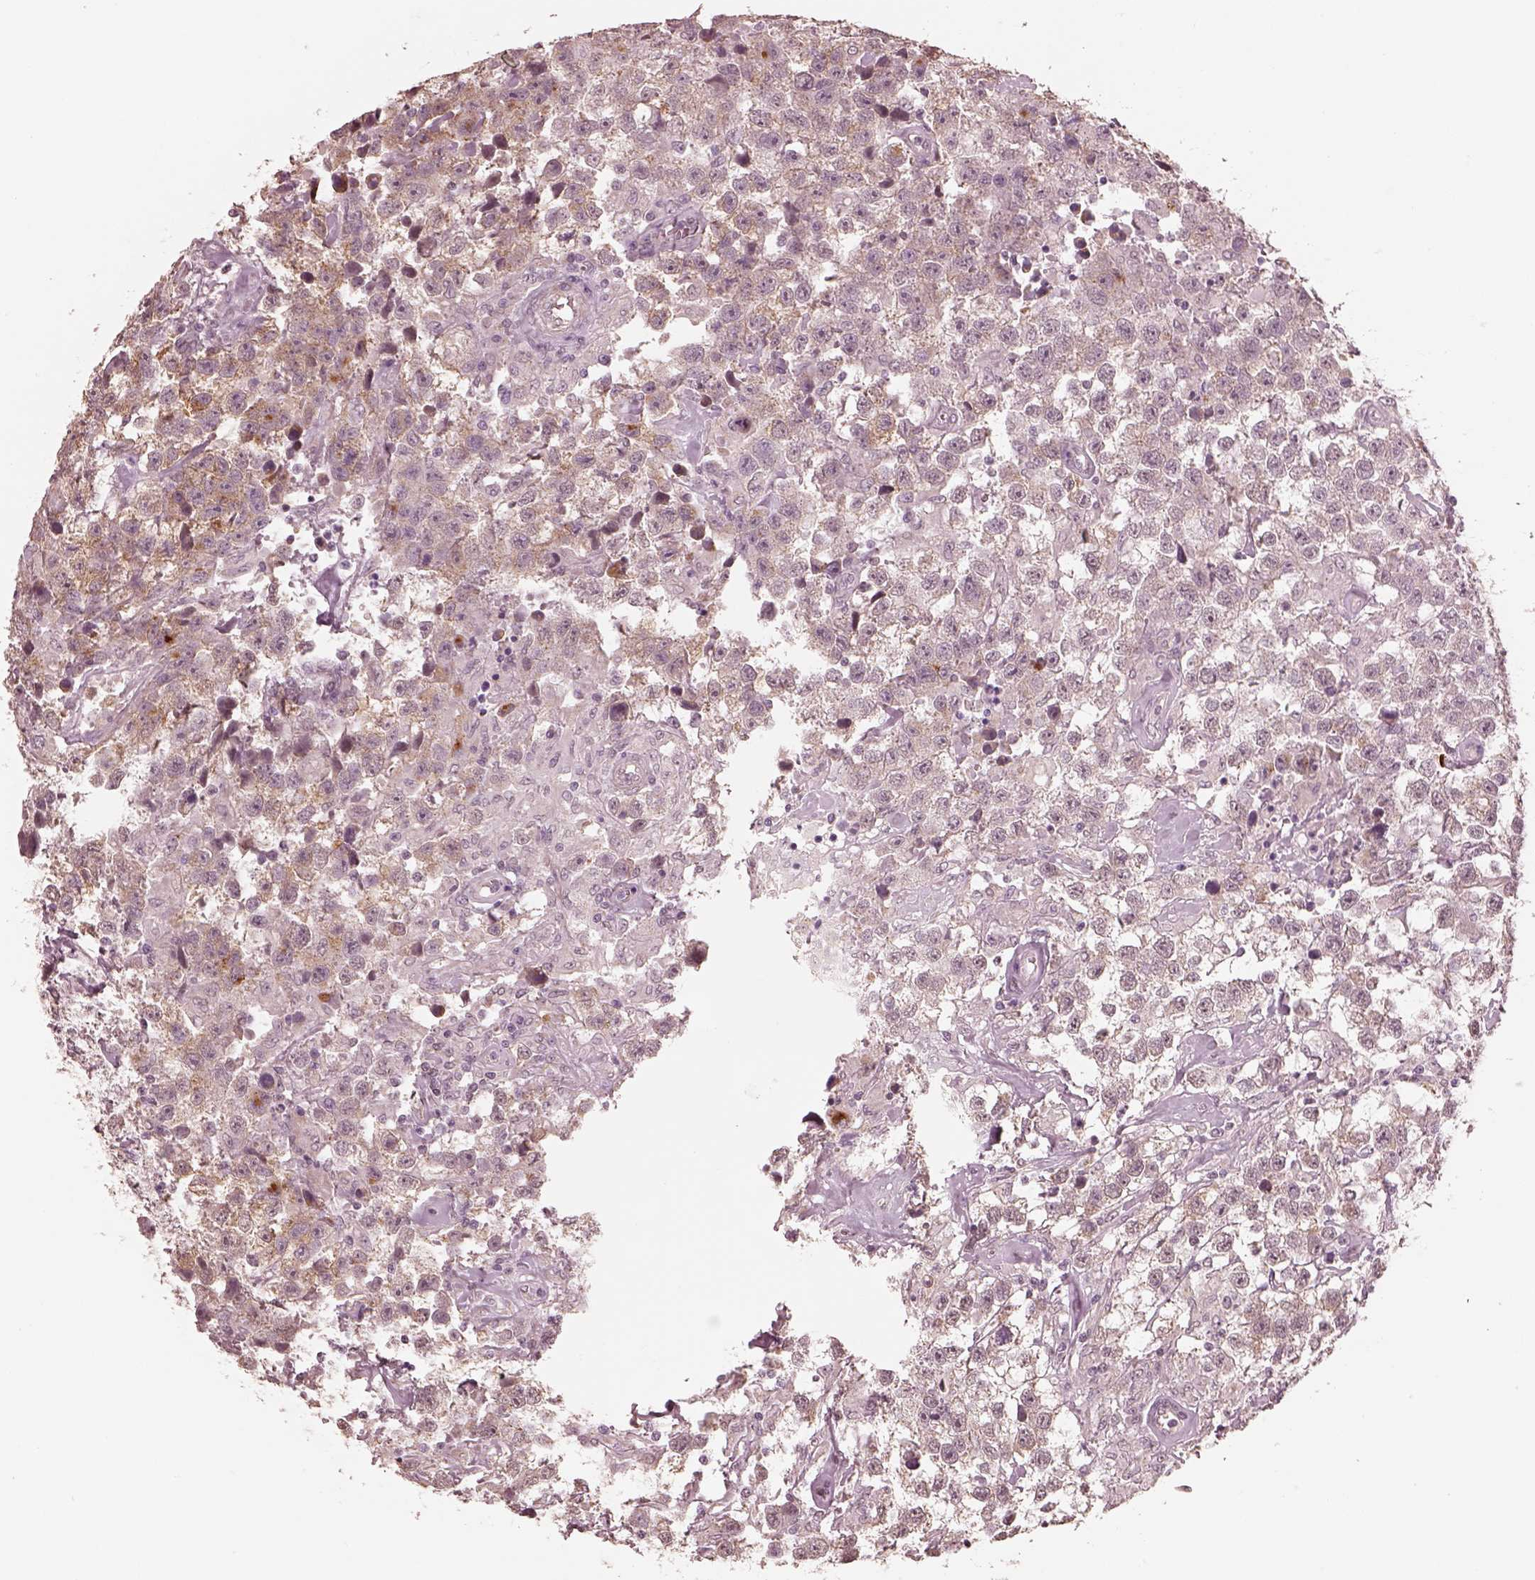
{"staining": {"intensity": "weak", "quantity": "<25%", "location": "cytoplasmic/membranous"}, "tissue": "testis cancer", "cell_type": "Tumor cells", "image_type": "cancer", "snomed": [{"axis": "morphology", "description": "Seminoma, NOS"}, {"axis": "topography", "description": "Testis"}], "caption": "IHC micrograph of testis seminoma stained for a protein (brown), which displays no expression in tumor cells.", "gene": "SLC7A4", "patient": {"sex": "male", "age": 43}}